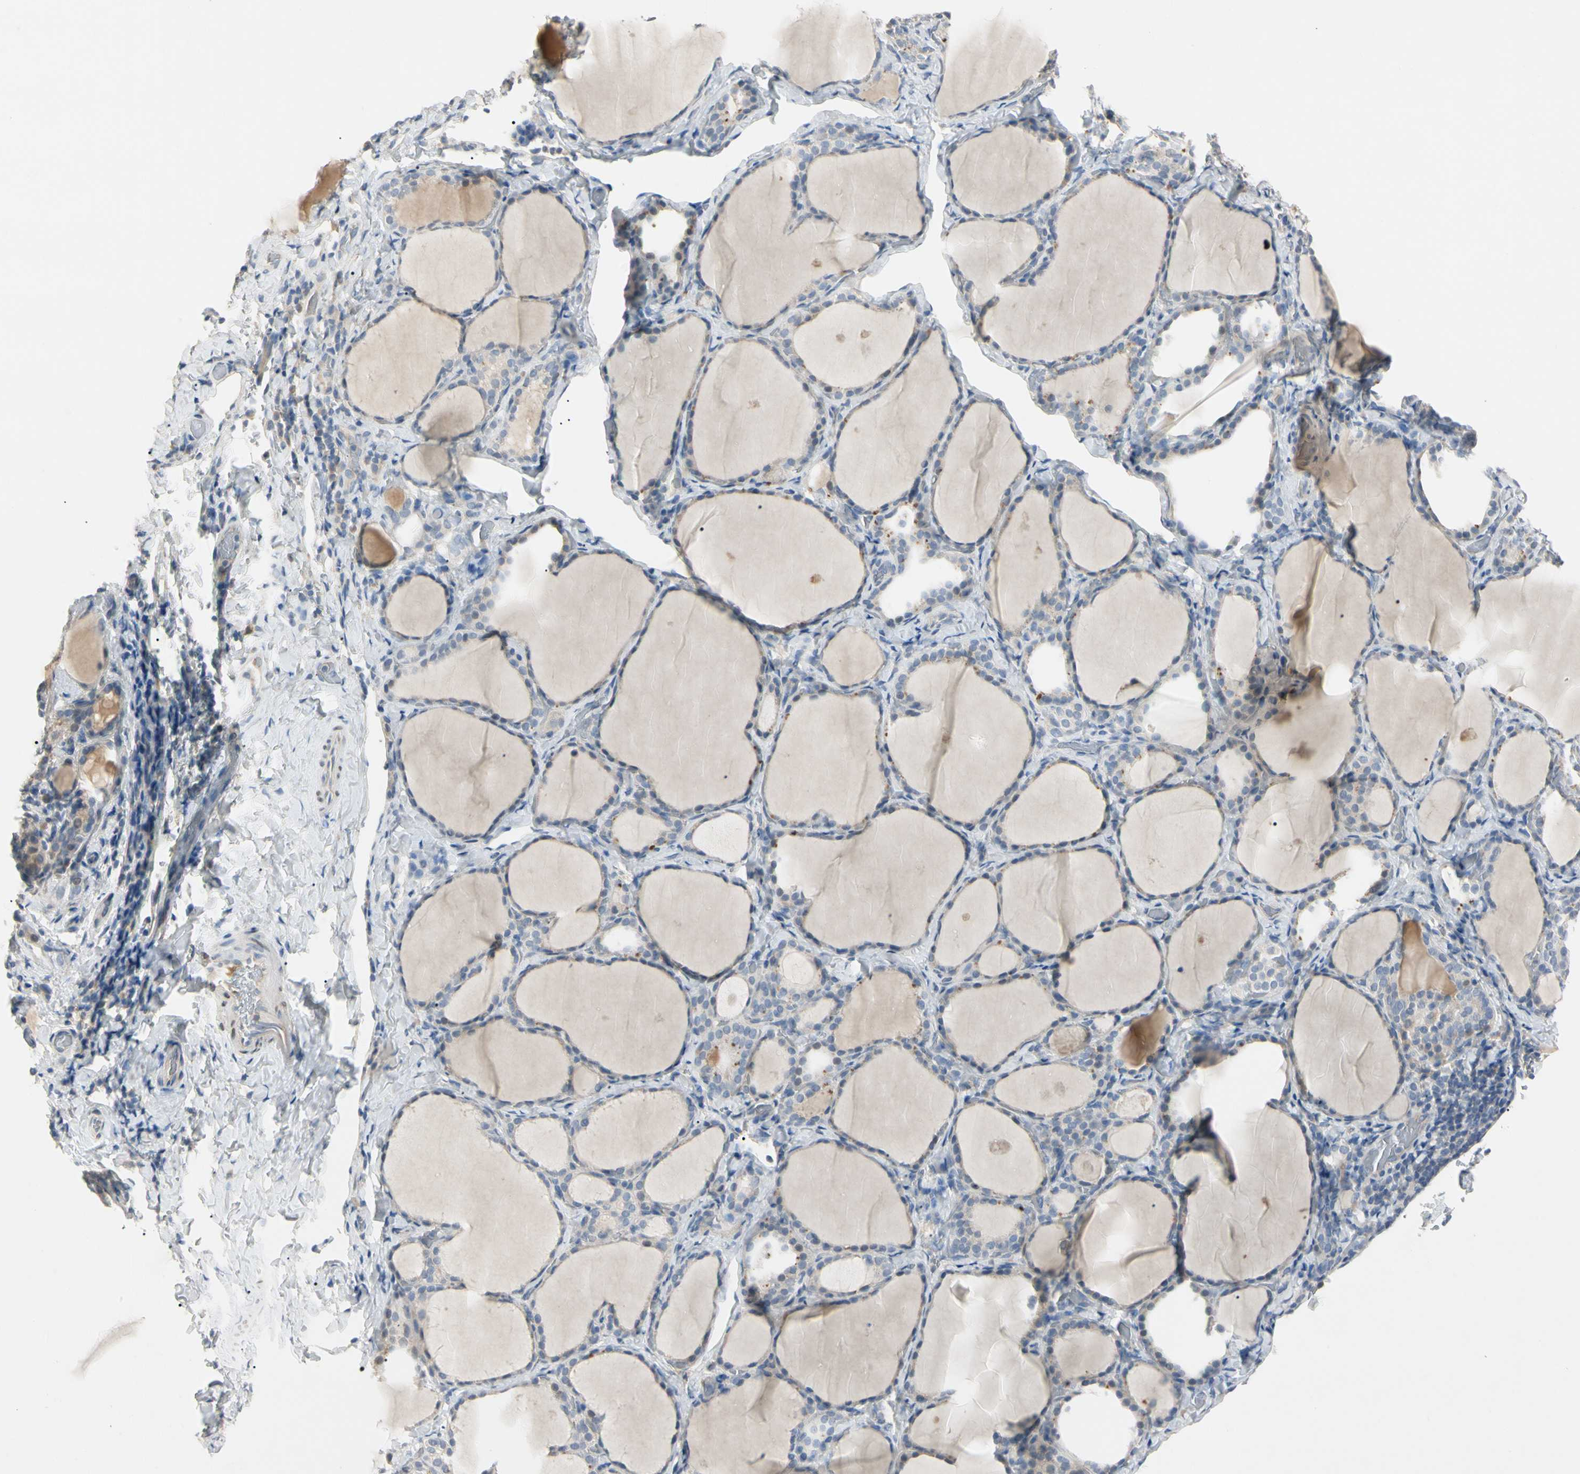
{"staining": {"intensity": "weak", "quantity": "25%-75%", "location": "cytoplasmic/membranous"}, "tissue": "thyroid gland", "cell_type": "Glandular cells", "image_type": "normal", "snomed": [{"axis": "morphology", "description": "Normal tissue, NOS"}, {"axis": "morphology", "description": "Papillary adenocarcinoma, NOS"}, {"axis": "topography", "description": "Thyroid gland"}], "caption": "Thyroid gland stained for a protein exhibits weak cytoplasmic/membranous positivity in glandular cells.", "gene": "PRSS21", "patient": {"sex": "female", "age": 30}}